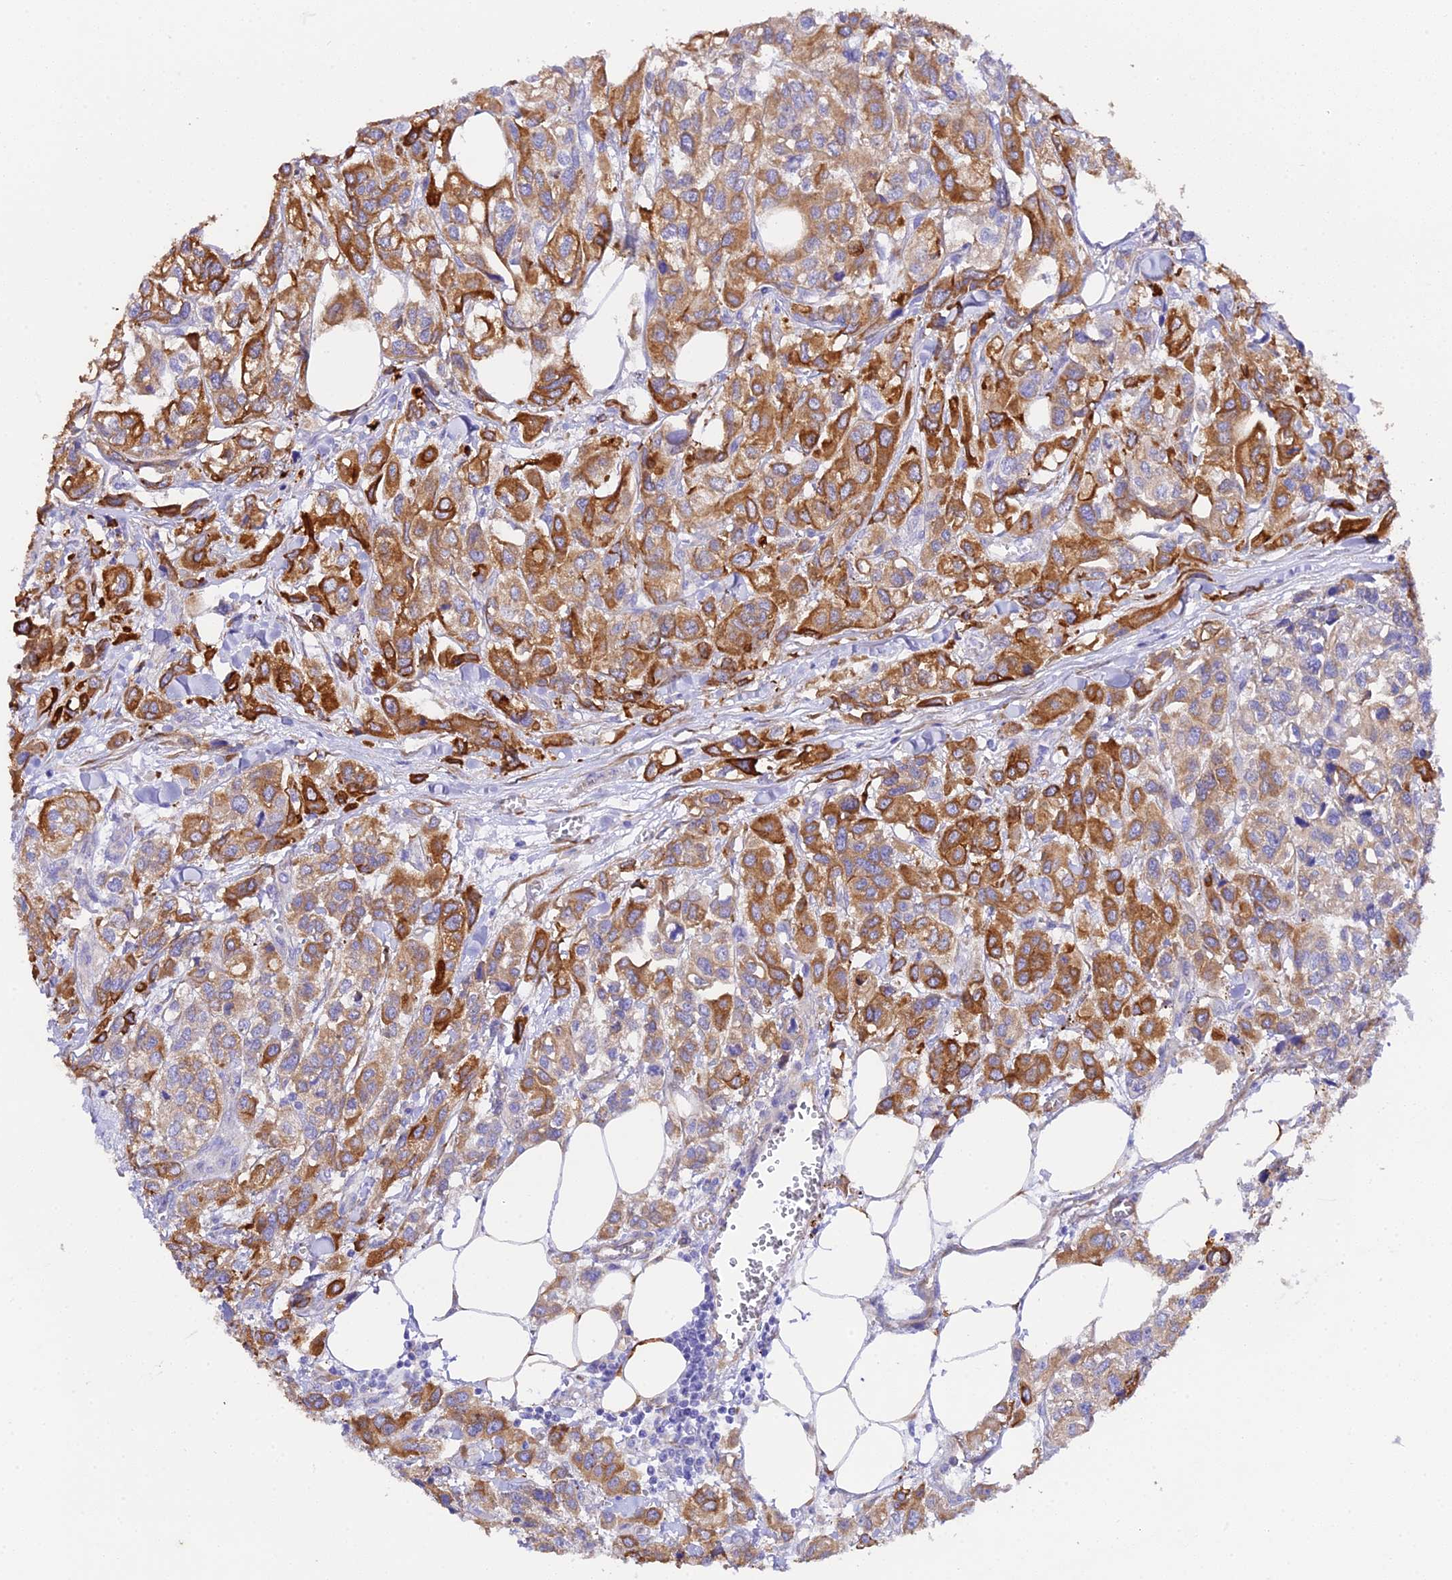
{"staining": {"intensity": "strong", "quantity": "25%-75%", "location": "cytoplasmic/membranous"}, "tissue": "urothelial cancer", "cell_type": "Tumor cells", "image_type": "cancer", "snomed": [{"axis": "morphology", "description": "Urothelial carcinoma, High grade"}, {"axis": "topography", "description": "Urinary bladder"}], "caption": "Urothelial carcinoma (high-grade) stained with a brown dye reveals strong cytoplasmic/membranous positive positivity in about 25%-75% of tumor cells.", "gene": "CFAP45", "patient": {"sex": "male", "age": 67}}